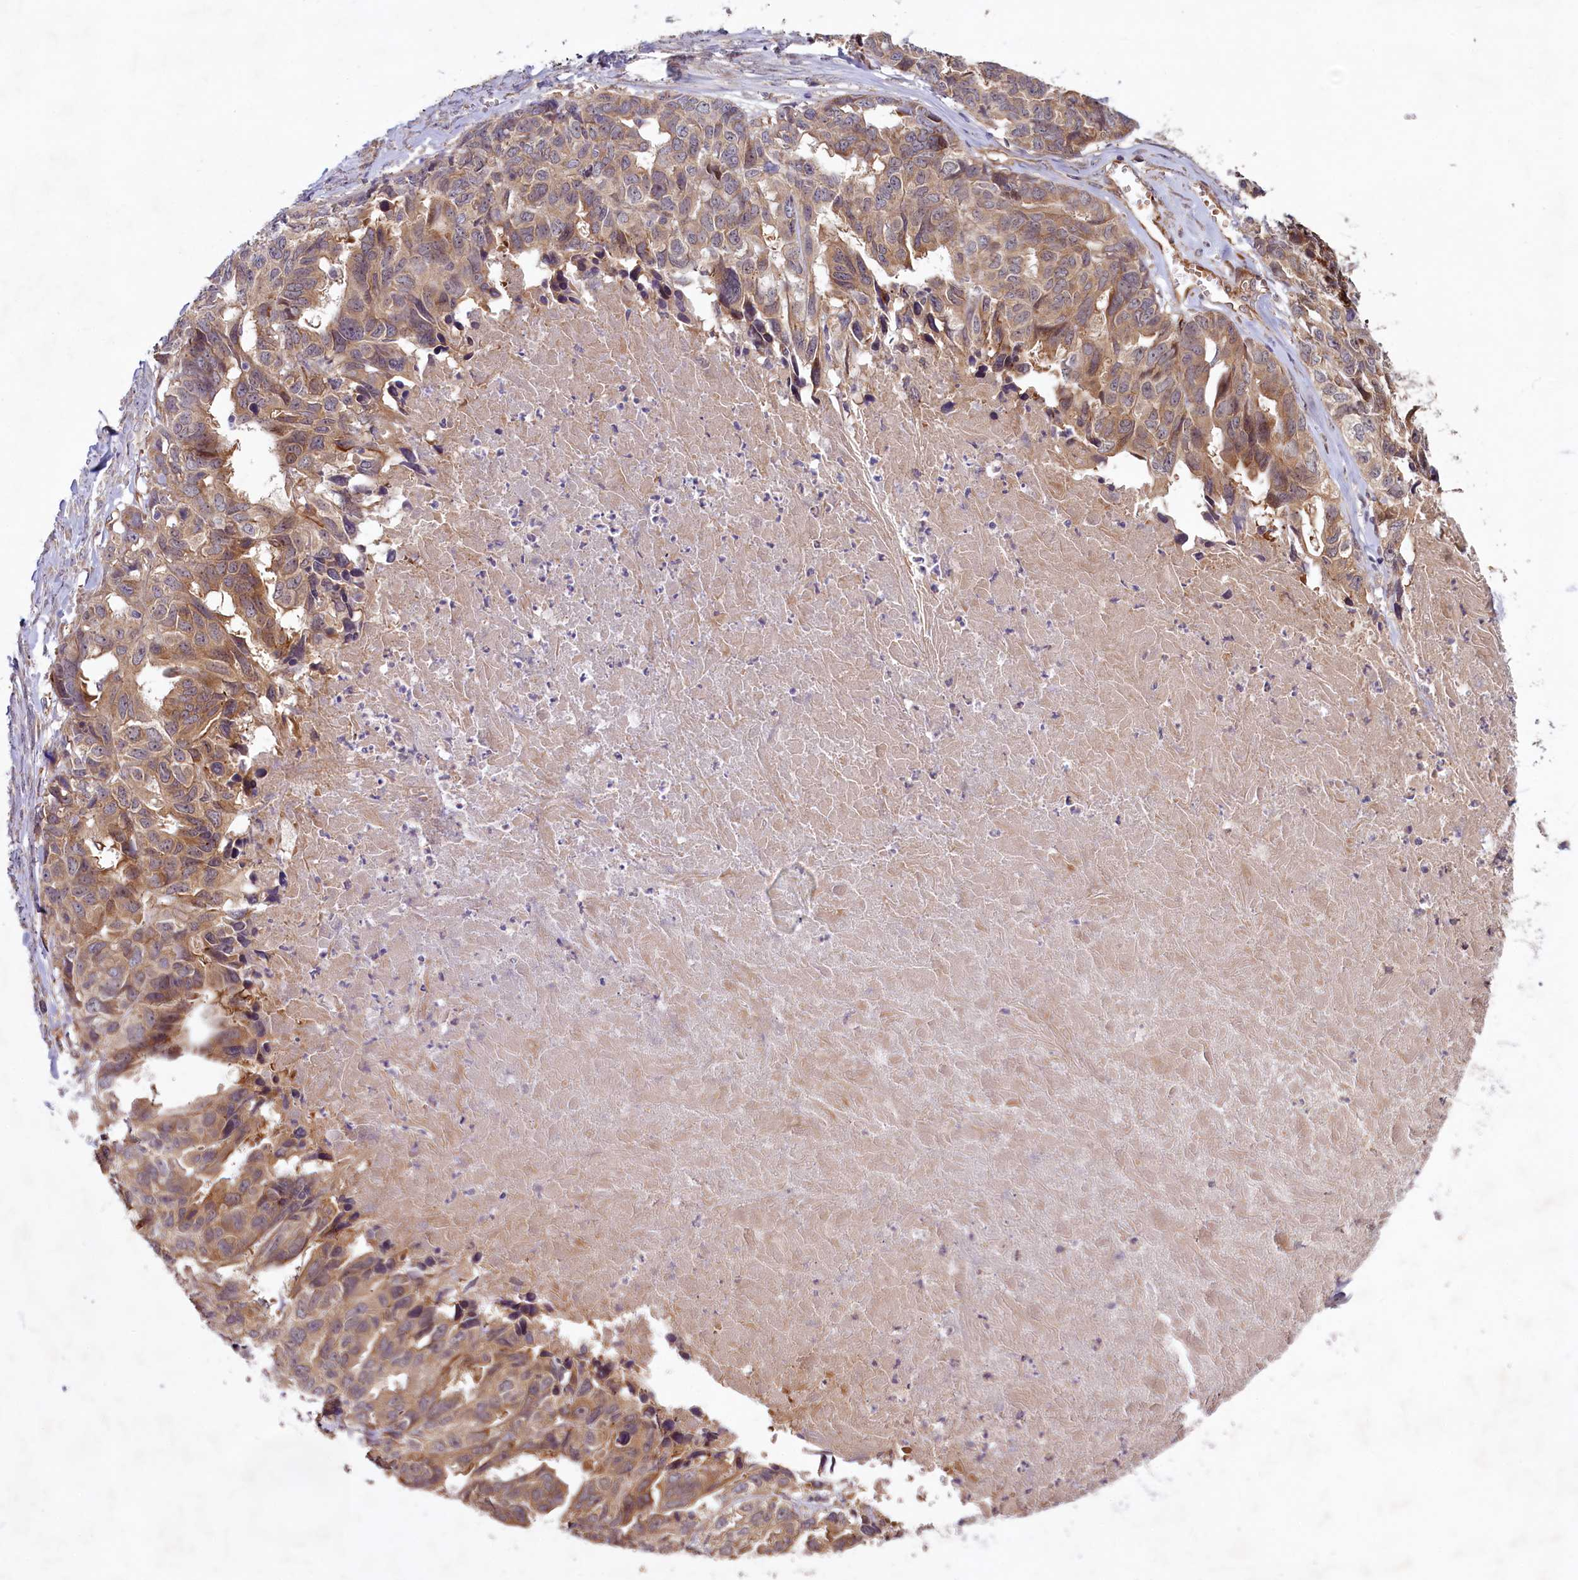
{"staining": {"intensity": "moderate", "quantity": ">75%", "location": "cytoplasmic/membranous"}, "tissue": "ovarian cancer", "cell_type": "Tumor cells", "image_type": "cancer", "snomed": [{"axis": "morphology", "description": "Cystadenocarcinoma, serous, NOS"}, {"axis": "topography", "description": "Ovary"}], "caption": "An immunohistochemistry (IHC) histopathology image of neoplastic tissue is shown. Protein staining in brown highlights moderate cytoplasmic/membranous positivity in ovarian serous cystadenocarcinoma within tumor cells. The protein of interest is shown in brown color, while the nuclei are stained blue.", "gene": "PKN2", "patient": {"sex": "female", "age": 79}}